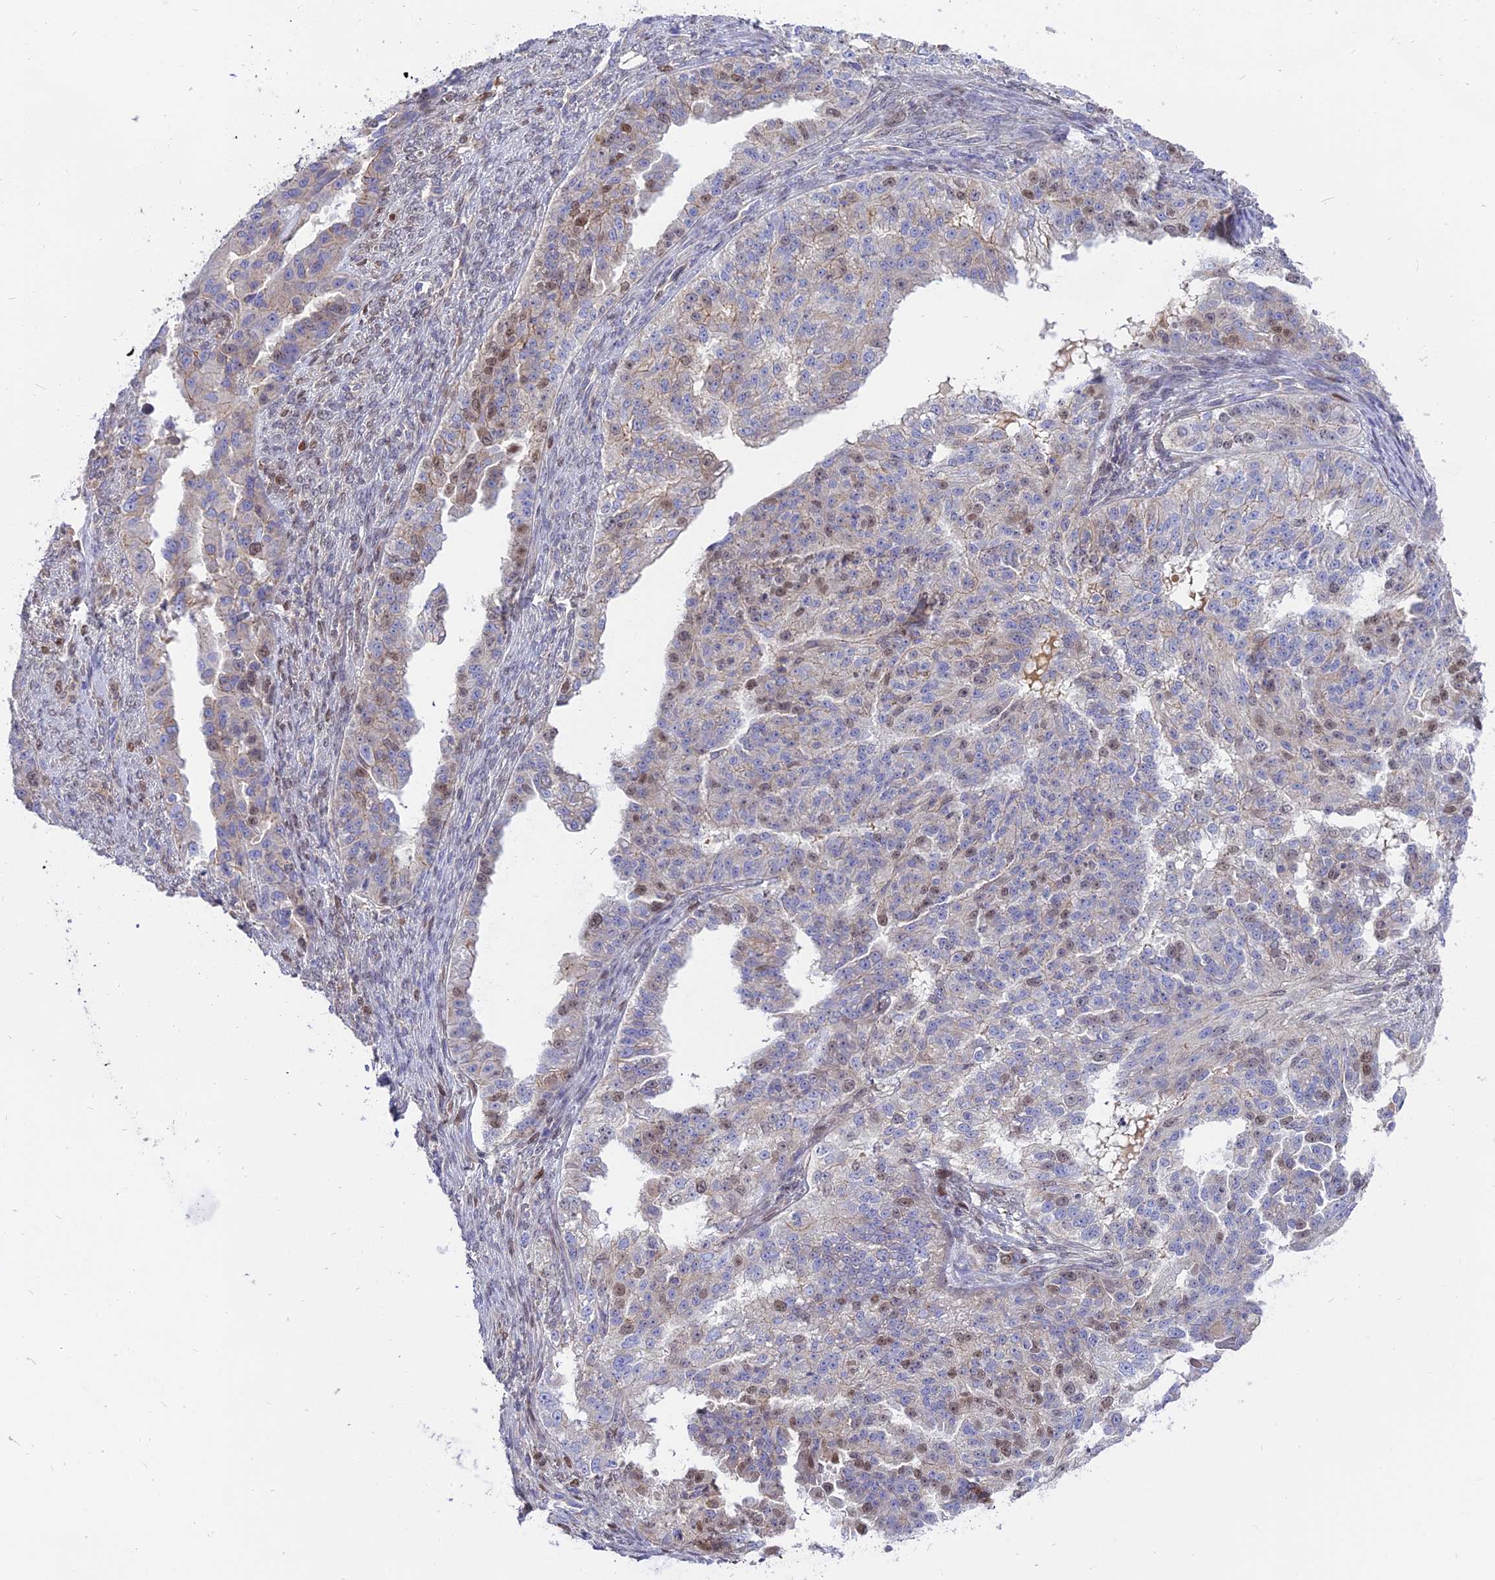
{"staining": {"intensity": "weak", "quantity": "<25%", "location": "nuclear"}, "tissue": "ovarian cancer", "cell_type": "Tumor cells", "image_type": "cancer", "snomed": [{"axis": "morphology", "description": "Cystadenocarcinoma, serous, NOS"}, {"axis": "topography", "description": "Ovary"}], "caption": "The immunohistochemistry photomicrograph has no significant expression in tumor cells of ovarian cancer tissue. (DAB (3,3'-diaminobenzidine) immunohistochemistry (IHC) visualized using brightfield microscopy, high magnification).", "gene": "CENPV", "patient": {"sex": "female", "age": 58}}